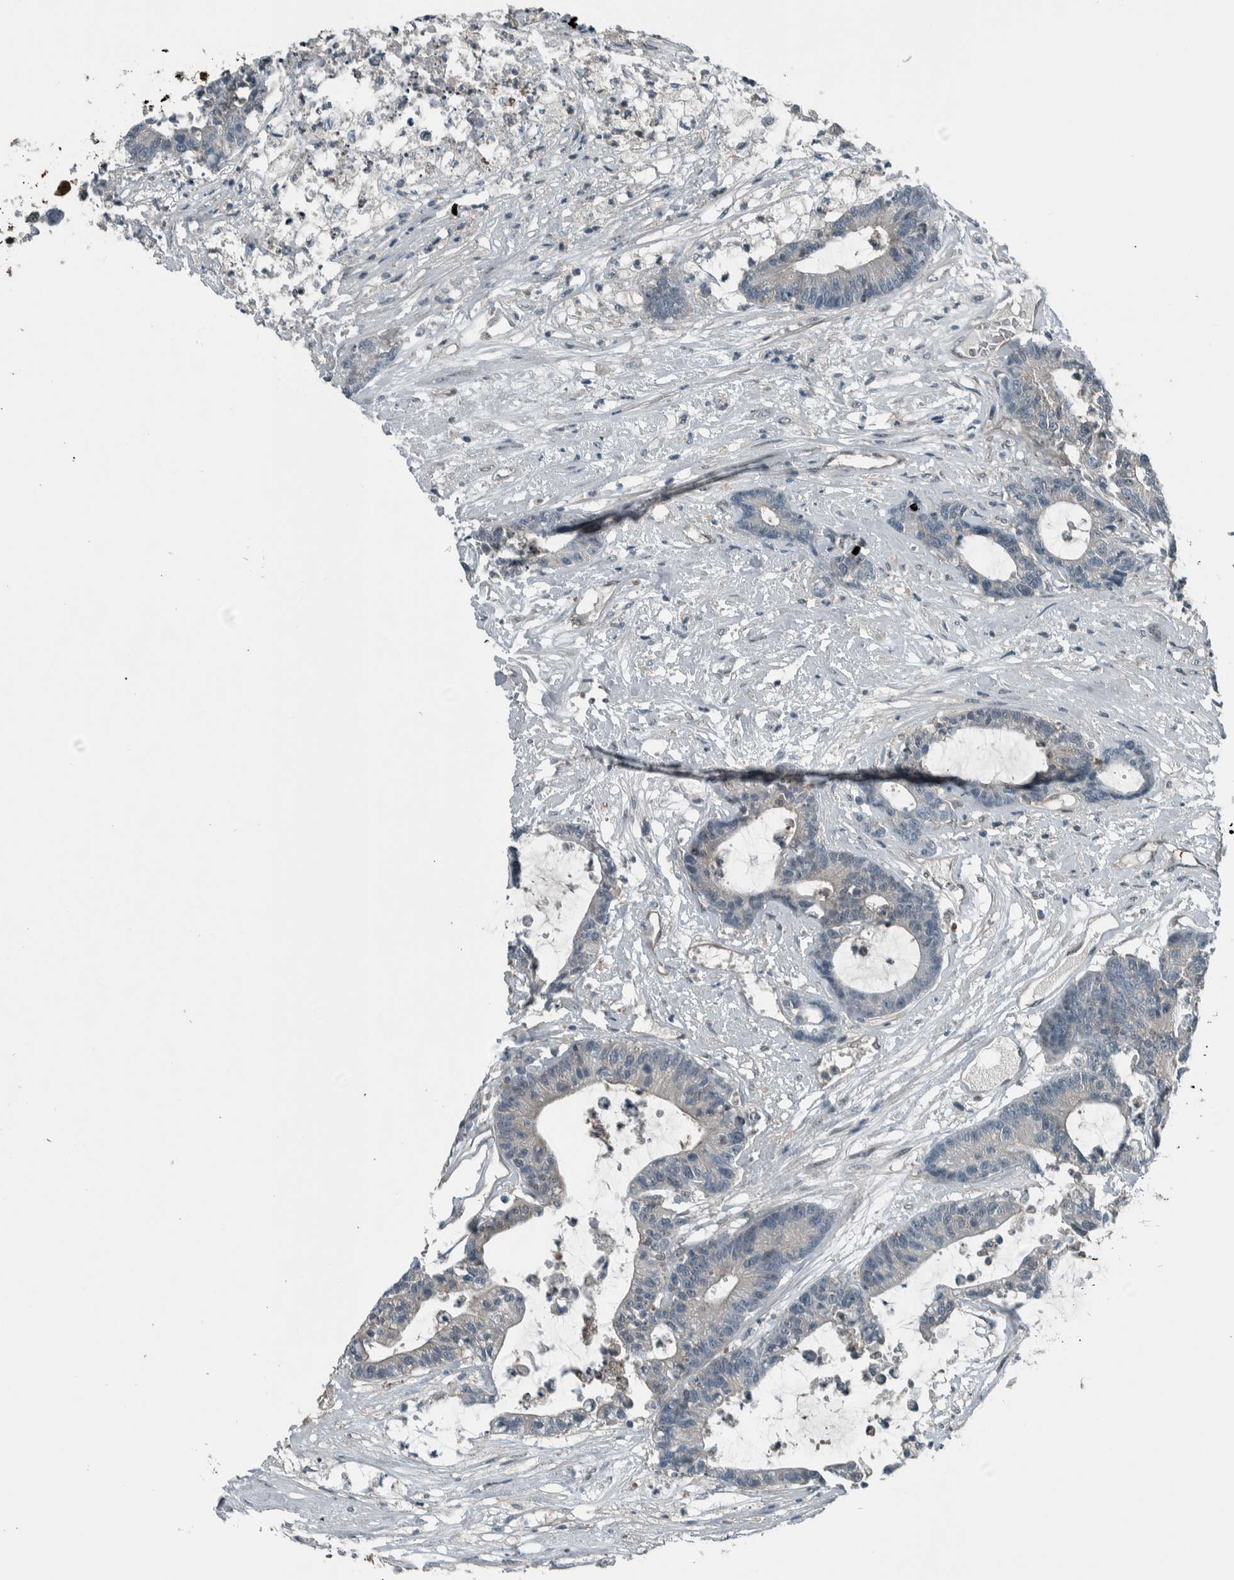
{"staining": {"intensity": "negative", "quantity": "none", "location": "none"}, "tissue": "colorectal cancer", "cell_type": "Tumor cells", "image_type": "cancer", "snomed": [{"axis": "morphology", "description": "Adenocarcinoma, NOS"}, {"axis": "topography", "description": "Colon"}], "caption": "IHC histopathology image of neoplastic tissue: human colorectal cancer (adenocarcinoma) stained with DAB (3,3'-diaminobenzidine) exhibits no significant protein expression in tumor cells.", "gene": "ALAD", "patient": {"sex": "female", "age": 84}}